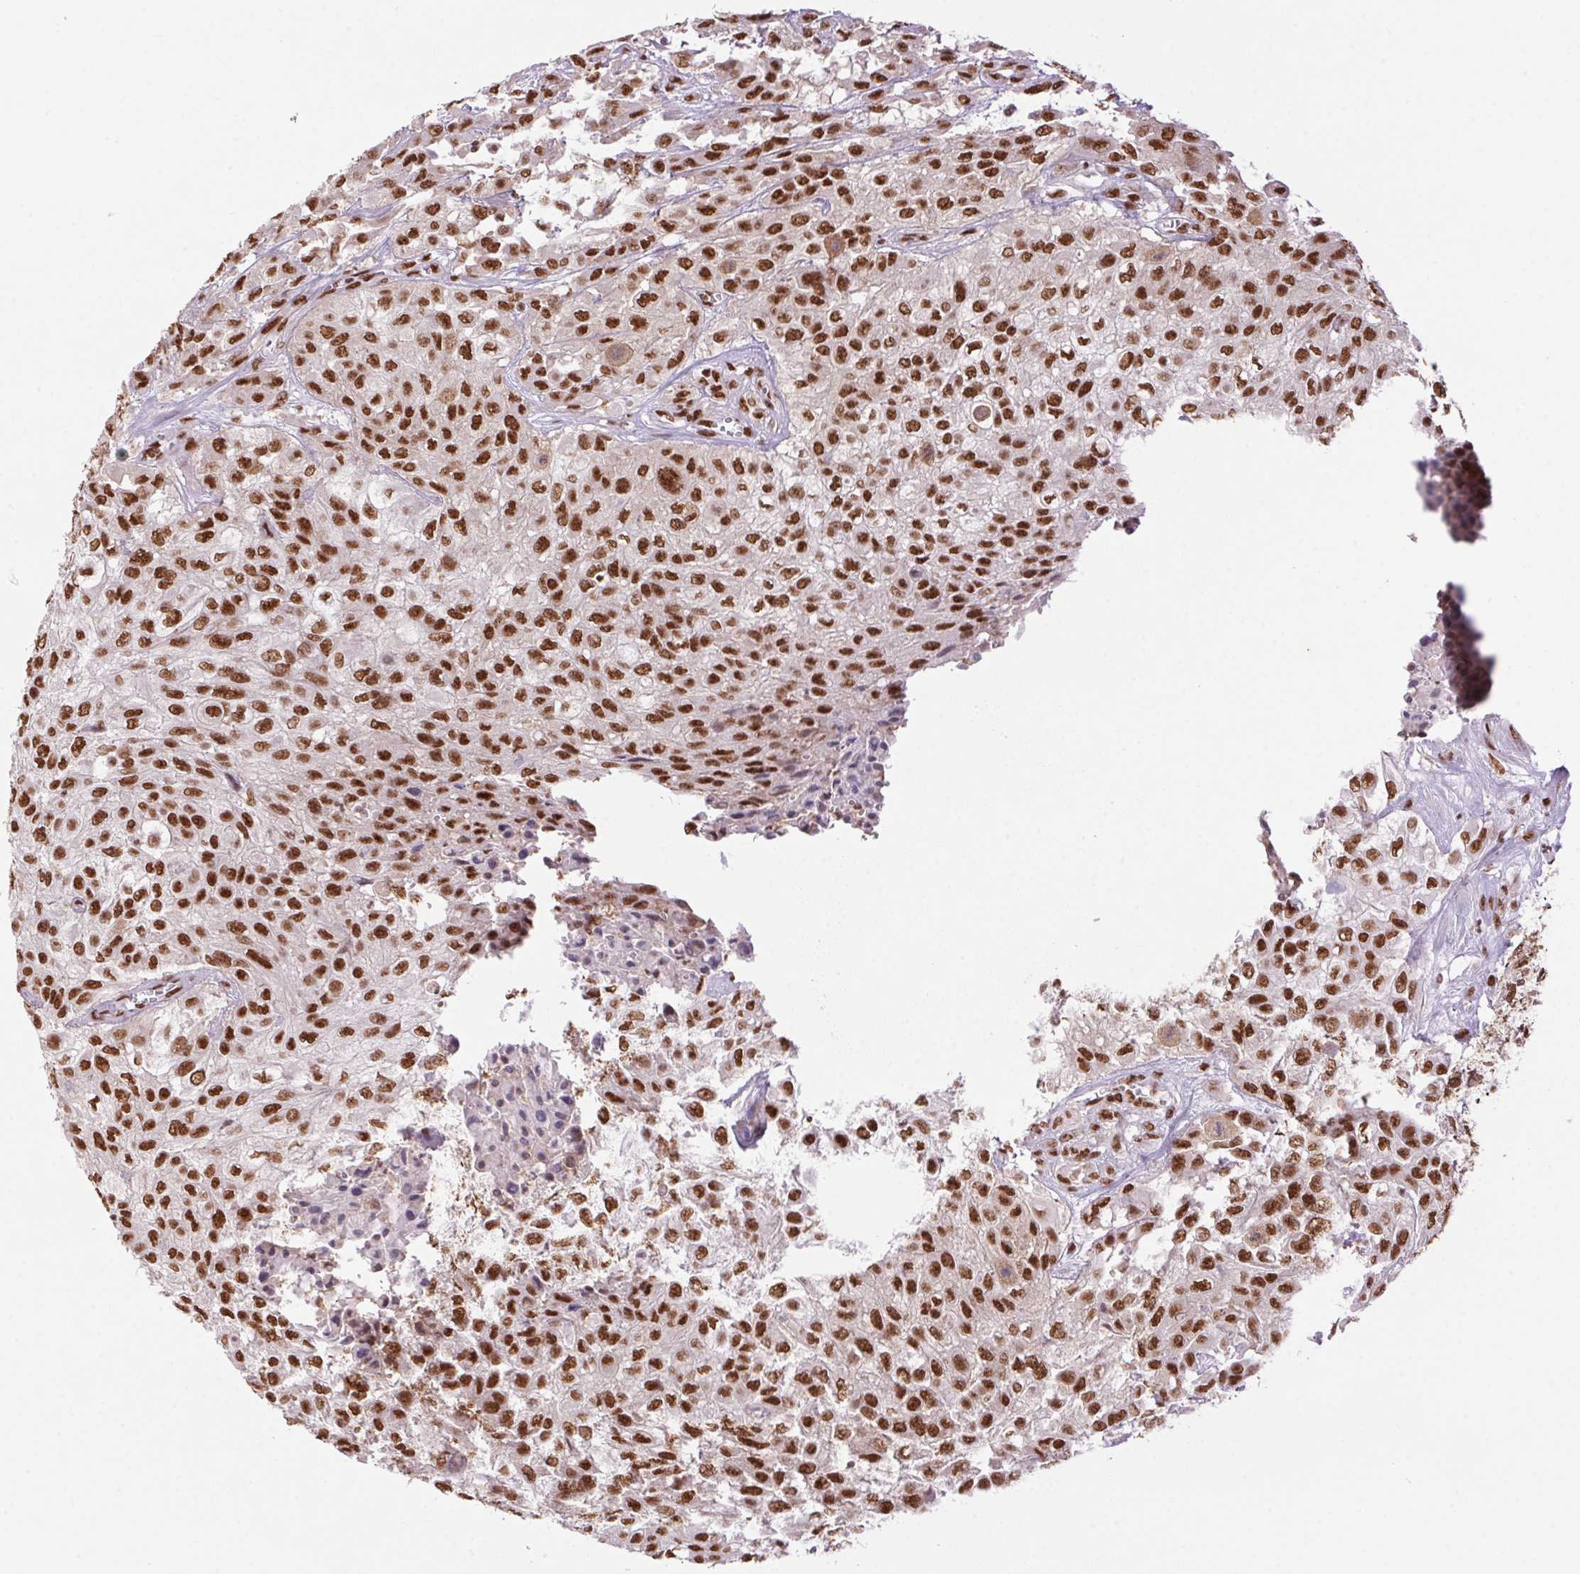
{"staining": {"intensity": "strong", "quantity": ">75%", "location": "nuclear"}, "tissue": "urothelial cancer", "cell_type": "Tumor cells", "image_type": "cancer", "snomed": [{"axis": "morphology", "description": "Urothelial carcinoma, High grade"}, {"axis": "topography", "description": "Urinary bladder"}], "caption": "IHC of human urothelial cancer exhibits high levels of strong nuclear expression in about >75% of tumor cells.", "gene": "ZNF207", "patient": {"sex": "male", "age": 57}}